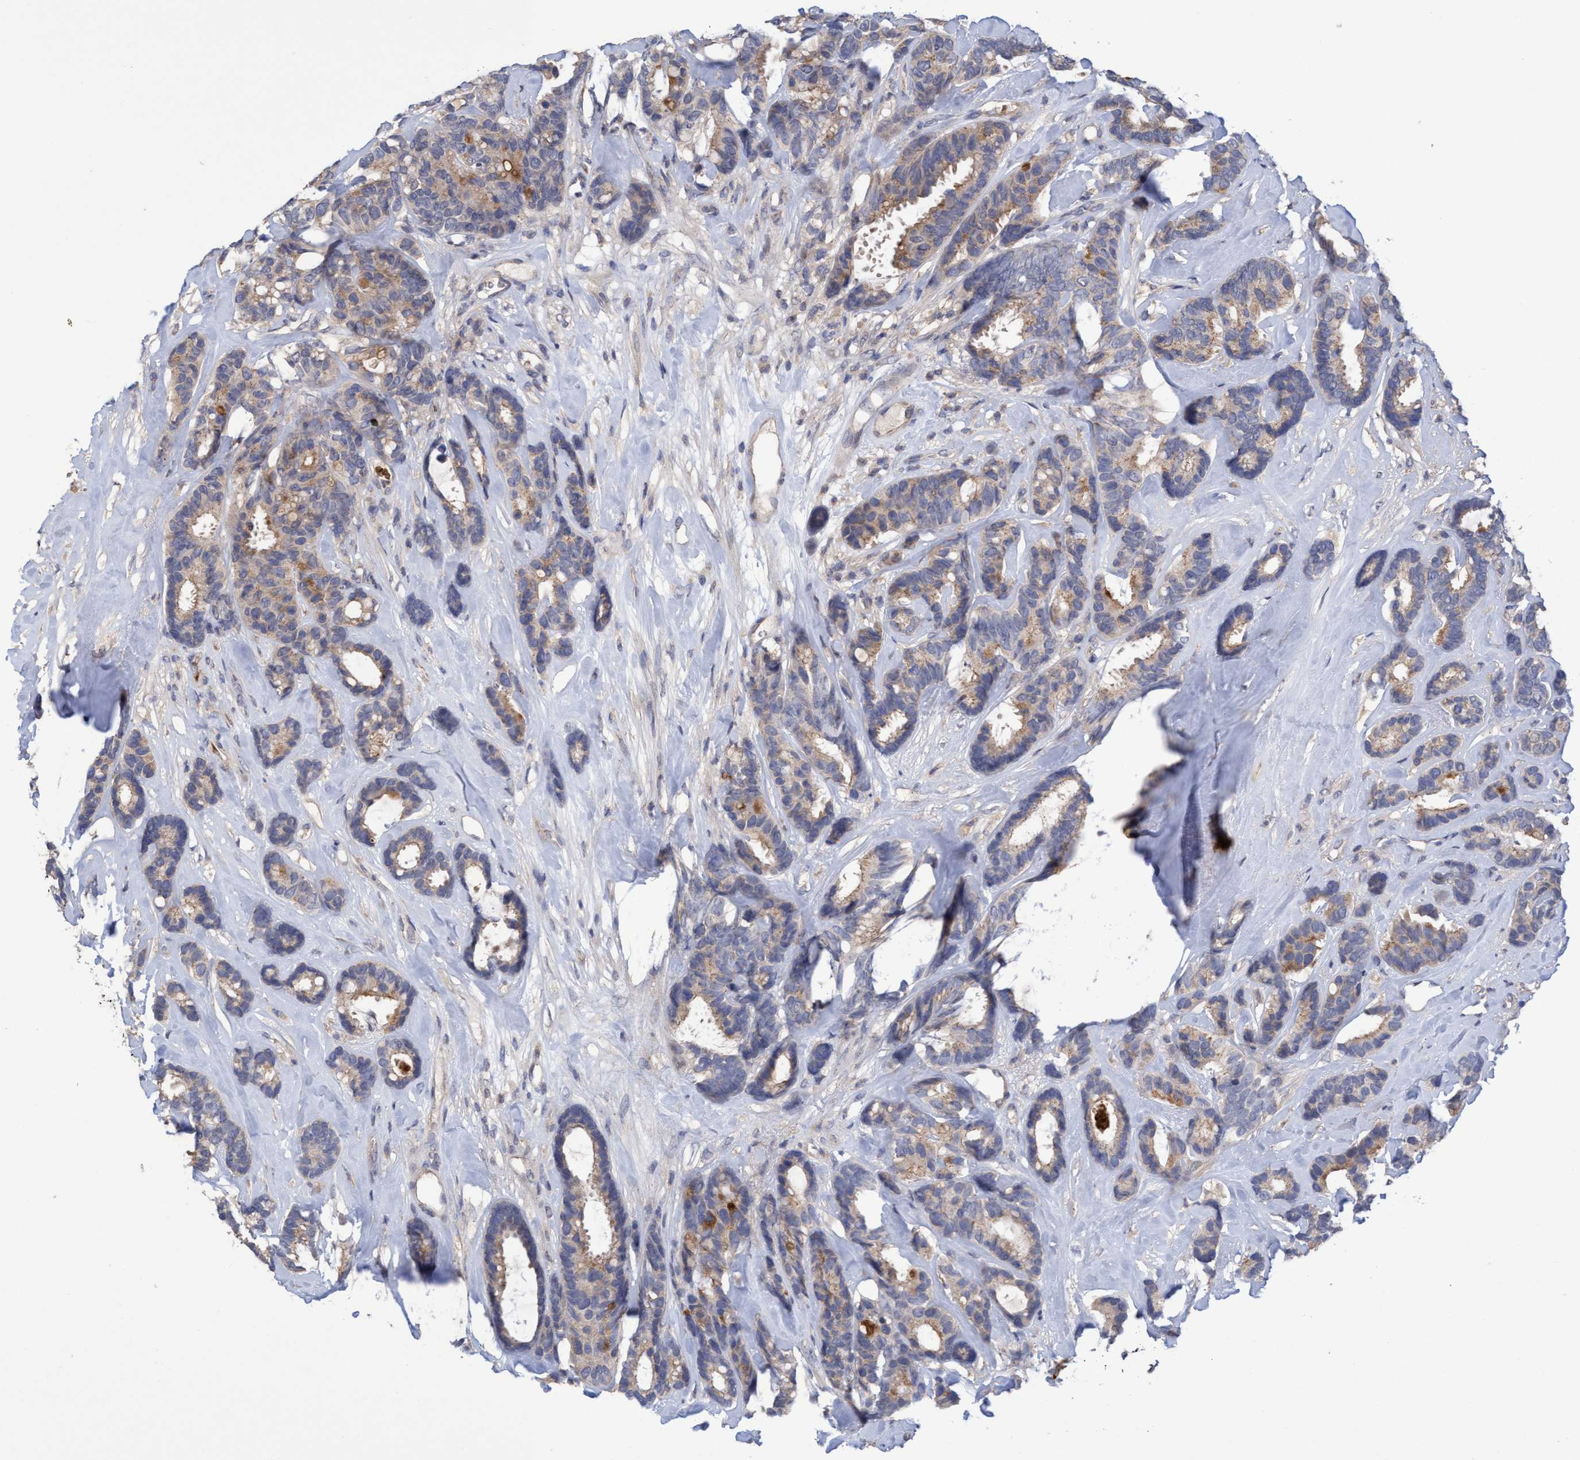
{"staining": {"intensity": "weak", "quantity": ">75%", "location": "cytoplasmic/membranous"}, "tissue": "breast cancer", "cell_type": "Tumor cells", "image_type": "cancer", "snomed": [{"axis": "morphology", "description": "Duct carcinoma"}, {"axis": "topography", "description": "Breast"}], "caption": "Infiltrating ductal carcinoma (breast) tissue demonstrates weak cytoplasmic/membranous staining in about >75% of tumor cells", "gene": "SEMA4D", "patient": {"sex": "female", "age": 87}}